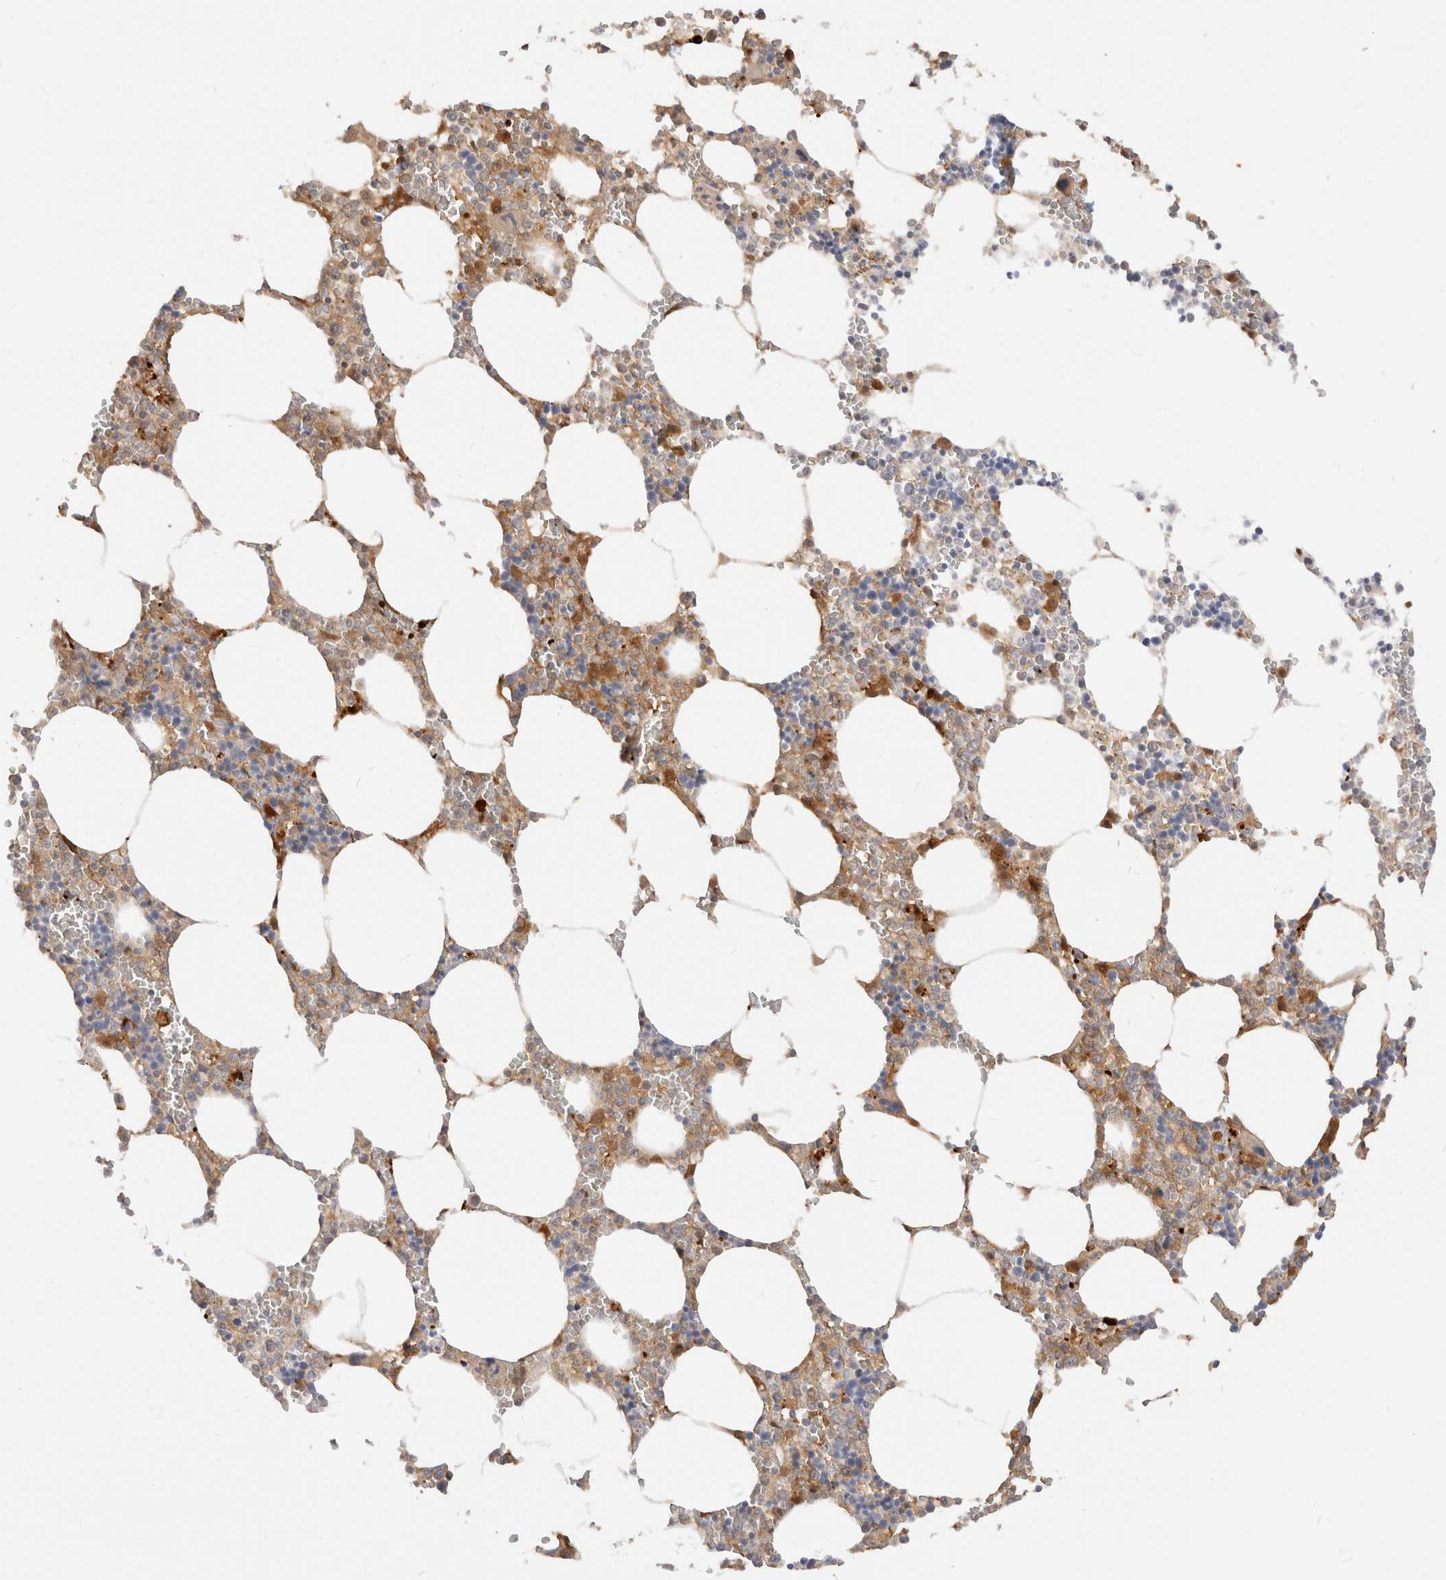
{"staining": {"intensity": "weak", "quantity": ">75%", "location": "cytoplasmic/membranous"}, "tissue": "bone marrow", "cell_type": "Hematopoietic cells", "image_type": "normal", "snomed": [{"axis": "morphology", "description": "Normal tissue, NOS"}, {"axis": "topography", "description": "Bone marrow"}], "caption": "Immunohistochemistry of normal bone marrow shows low levels of weak cytoplasmic/membranous staining in approximately >75% of hematopoietic cells. Using DAB (3,3'-diaminobenzidine) (brown) and hematoxylin (blue) stains, captured at high magnification using brightfield microscopy.", "gene": "EFCAB13", "patient": {"sex": "male", "age": 70}}